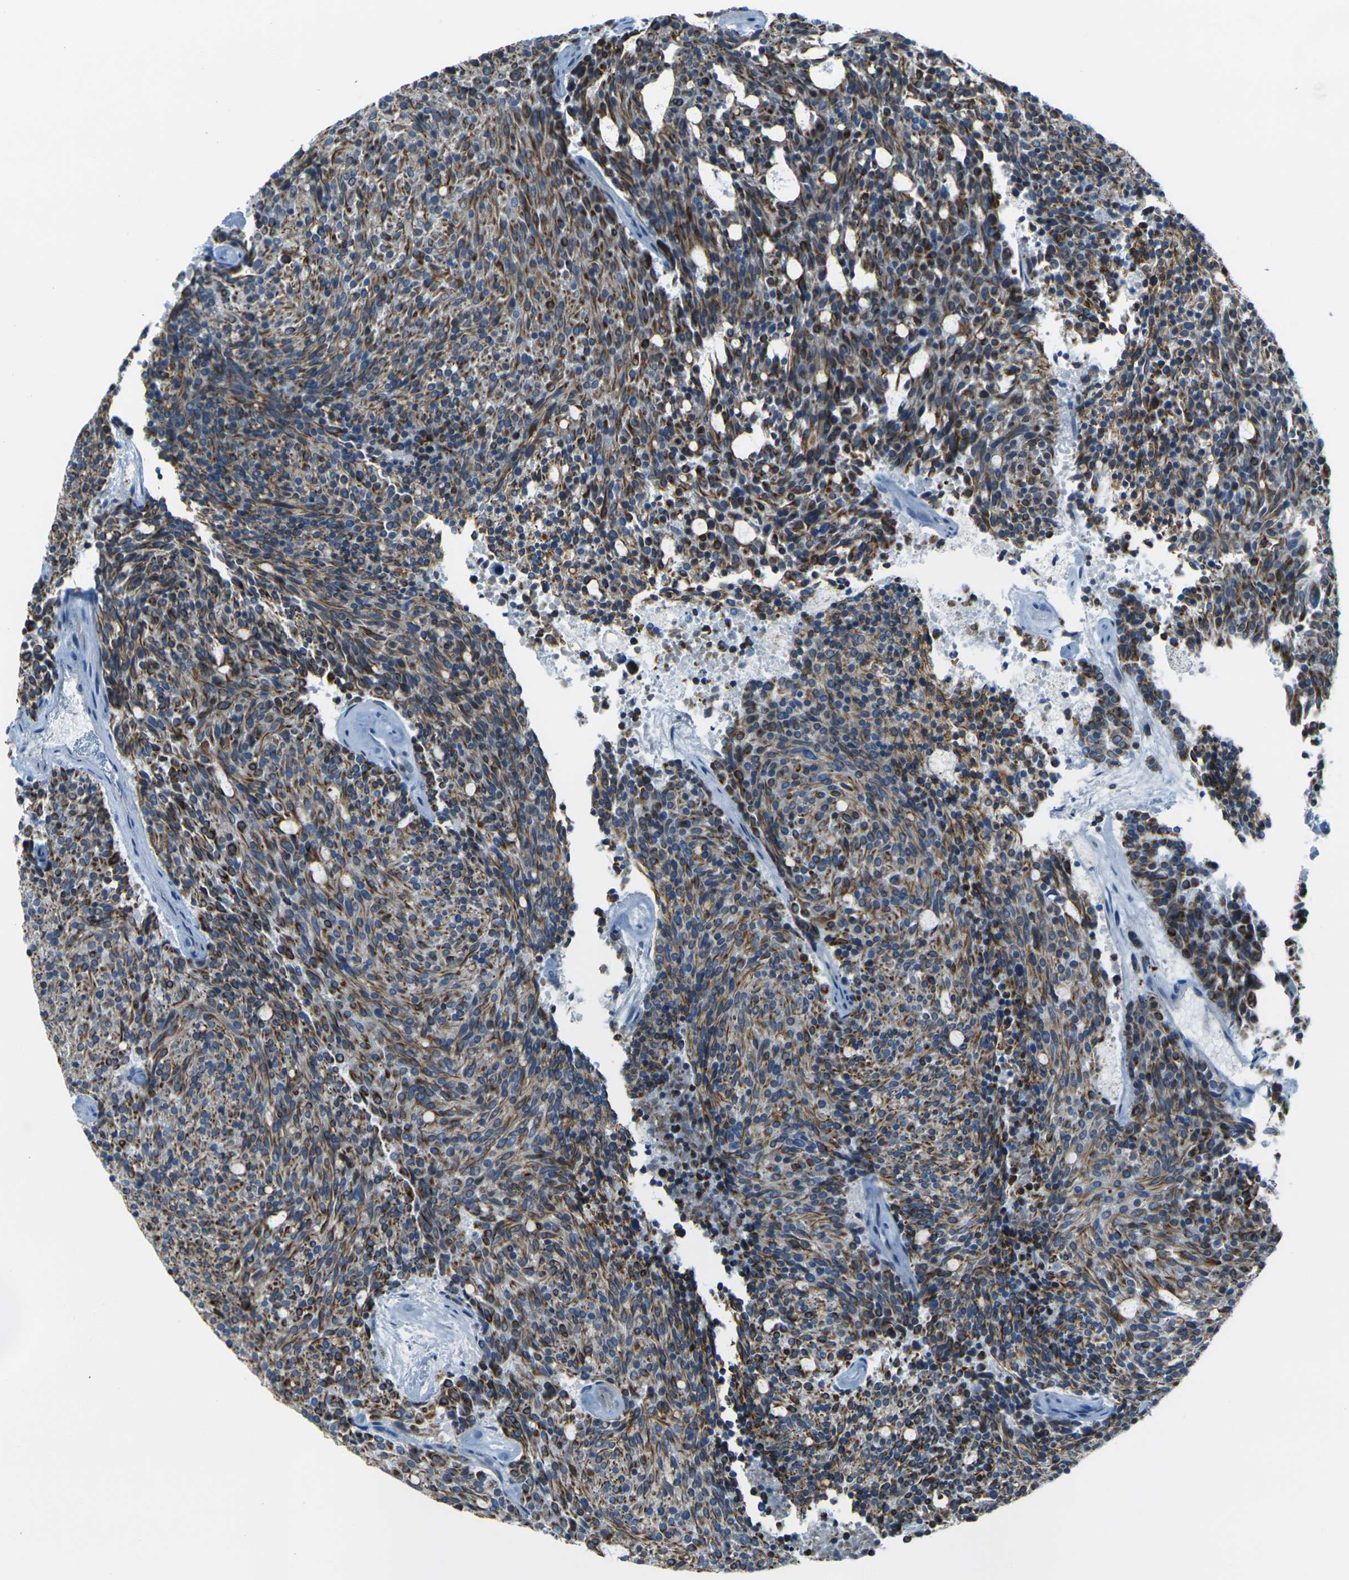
{"staining": {"intensity": "strong", "quantity": ">75%", "location": "cytoplasmic/membranous"}, "tissue": "carcinoid", "cell_type": "Tumor cells", "image_type": "cancer", "snomed": [{"axis": "morphology", "description": "Carcinoid, malignant, NOS"}, {"axis": "topography", "description": "Pancreas"}], "caption": "Immunohistochemical staining of malignant carcinoid exhibits strong cytoplasmic/membranous protein positivity in approximately >75% of tumor cells. The protein of interest is shown in brown color, while the nuclei are stained blue.", "gene": "ANKRD46", "patient": {"sex": "female", "age": 54}}